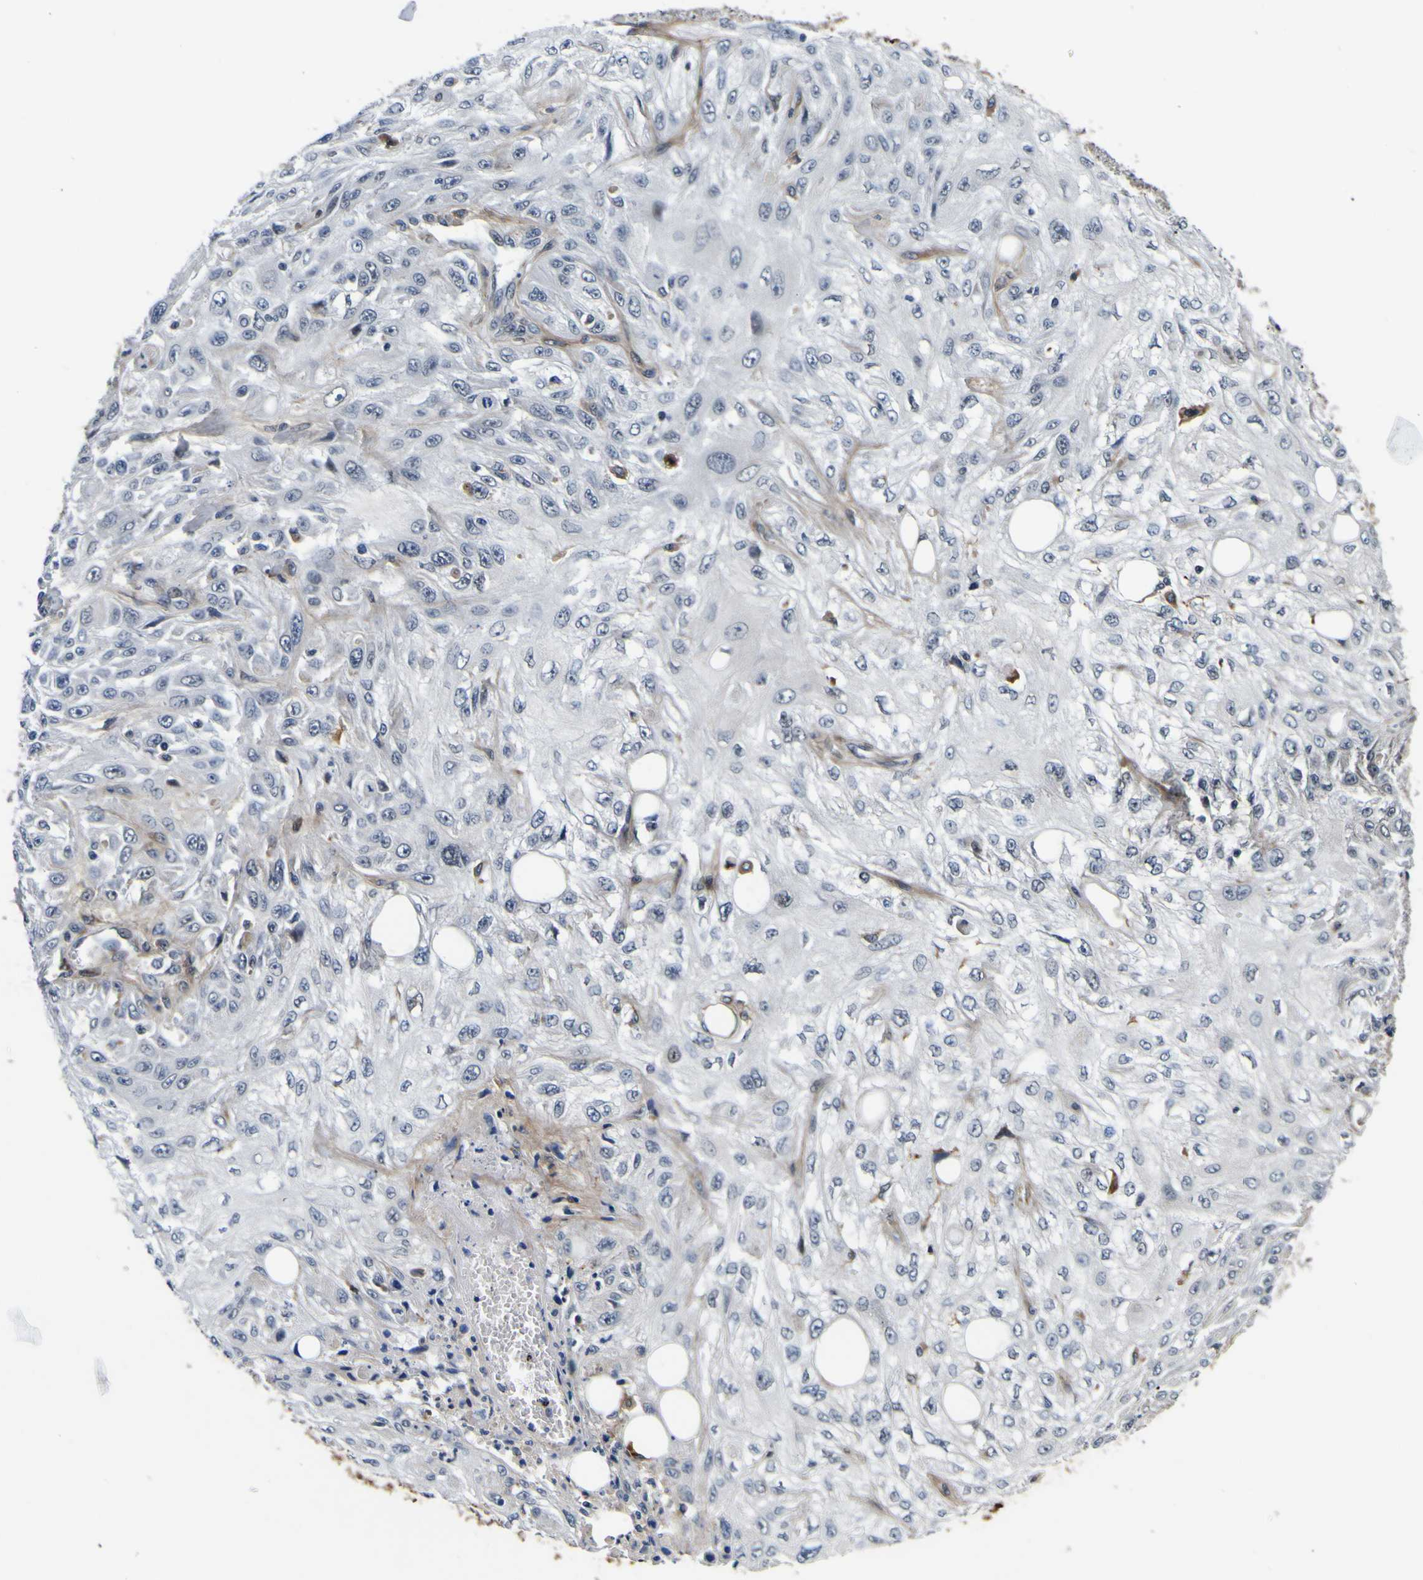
{"staining": {"intensity": "negative", "quantity": "none", "location": "none"}, "tissue": "skin cancer", "cell_type": "Tumor cells", "image_type": "cancer", "snomed": [{"axis": "morphology", "description": "Squamous cell carcinoma, NOS"}, {"axis": "topography", "description": "Skin"}], "caption": "A high-resolution micrograph shows immunohistochemistry staining of skin cancer (squamous cell carcinoma), which shows no significant staining in tumor cells. (DAB immunohistochemistry (IHC), high magnification).", "gene": "POSTN", "patient": {"sex": "male", "age": 75}}